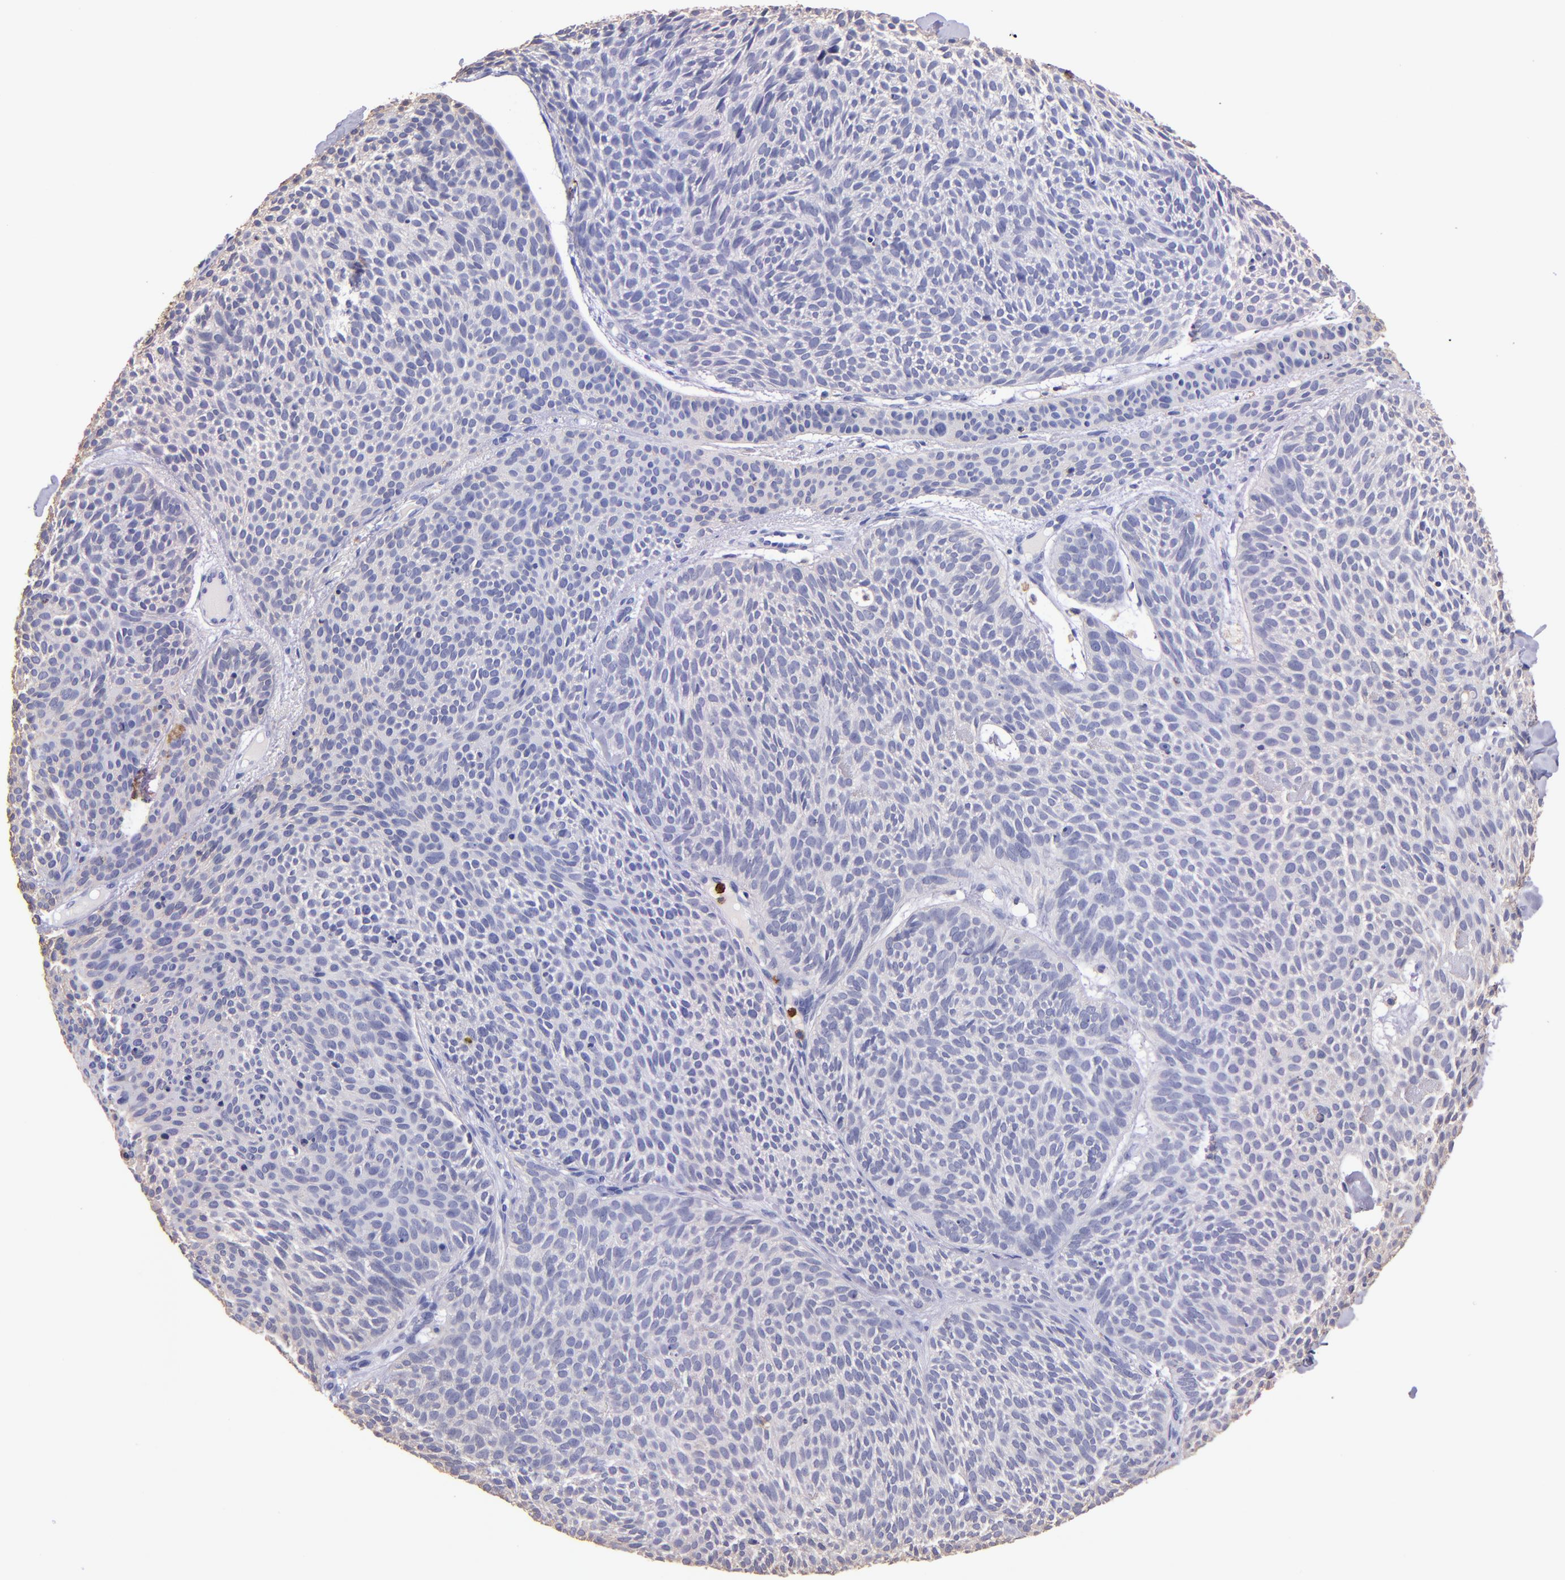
{"staining": {"intensity": "negative", "quantity": "none", "location": "none"}, "tissue": "skin cancer", "cell_type": "Tumor cells", "image_type": "cancer", "snomed": [{"axis": "morphology", "description": "Basal cell carcinoma"}, {"axis": "topography", "description": "Skin"}], "caption": "IHC micrograph of human skin basal cell carcinoma stained for a protein (brown), which exhibits no staining in tumor cells. (DAB (3,3'-diaminobenzidine) immunohistochemistry (IHC), high magnification).", "gene": "SPN", "patient": {"sex": "male", "age": 84}}